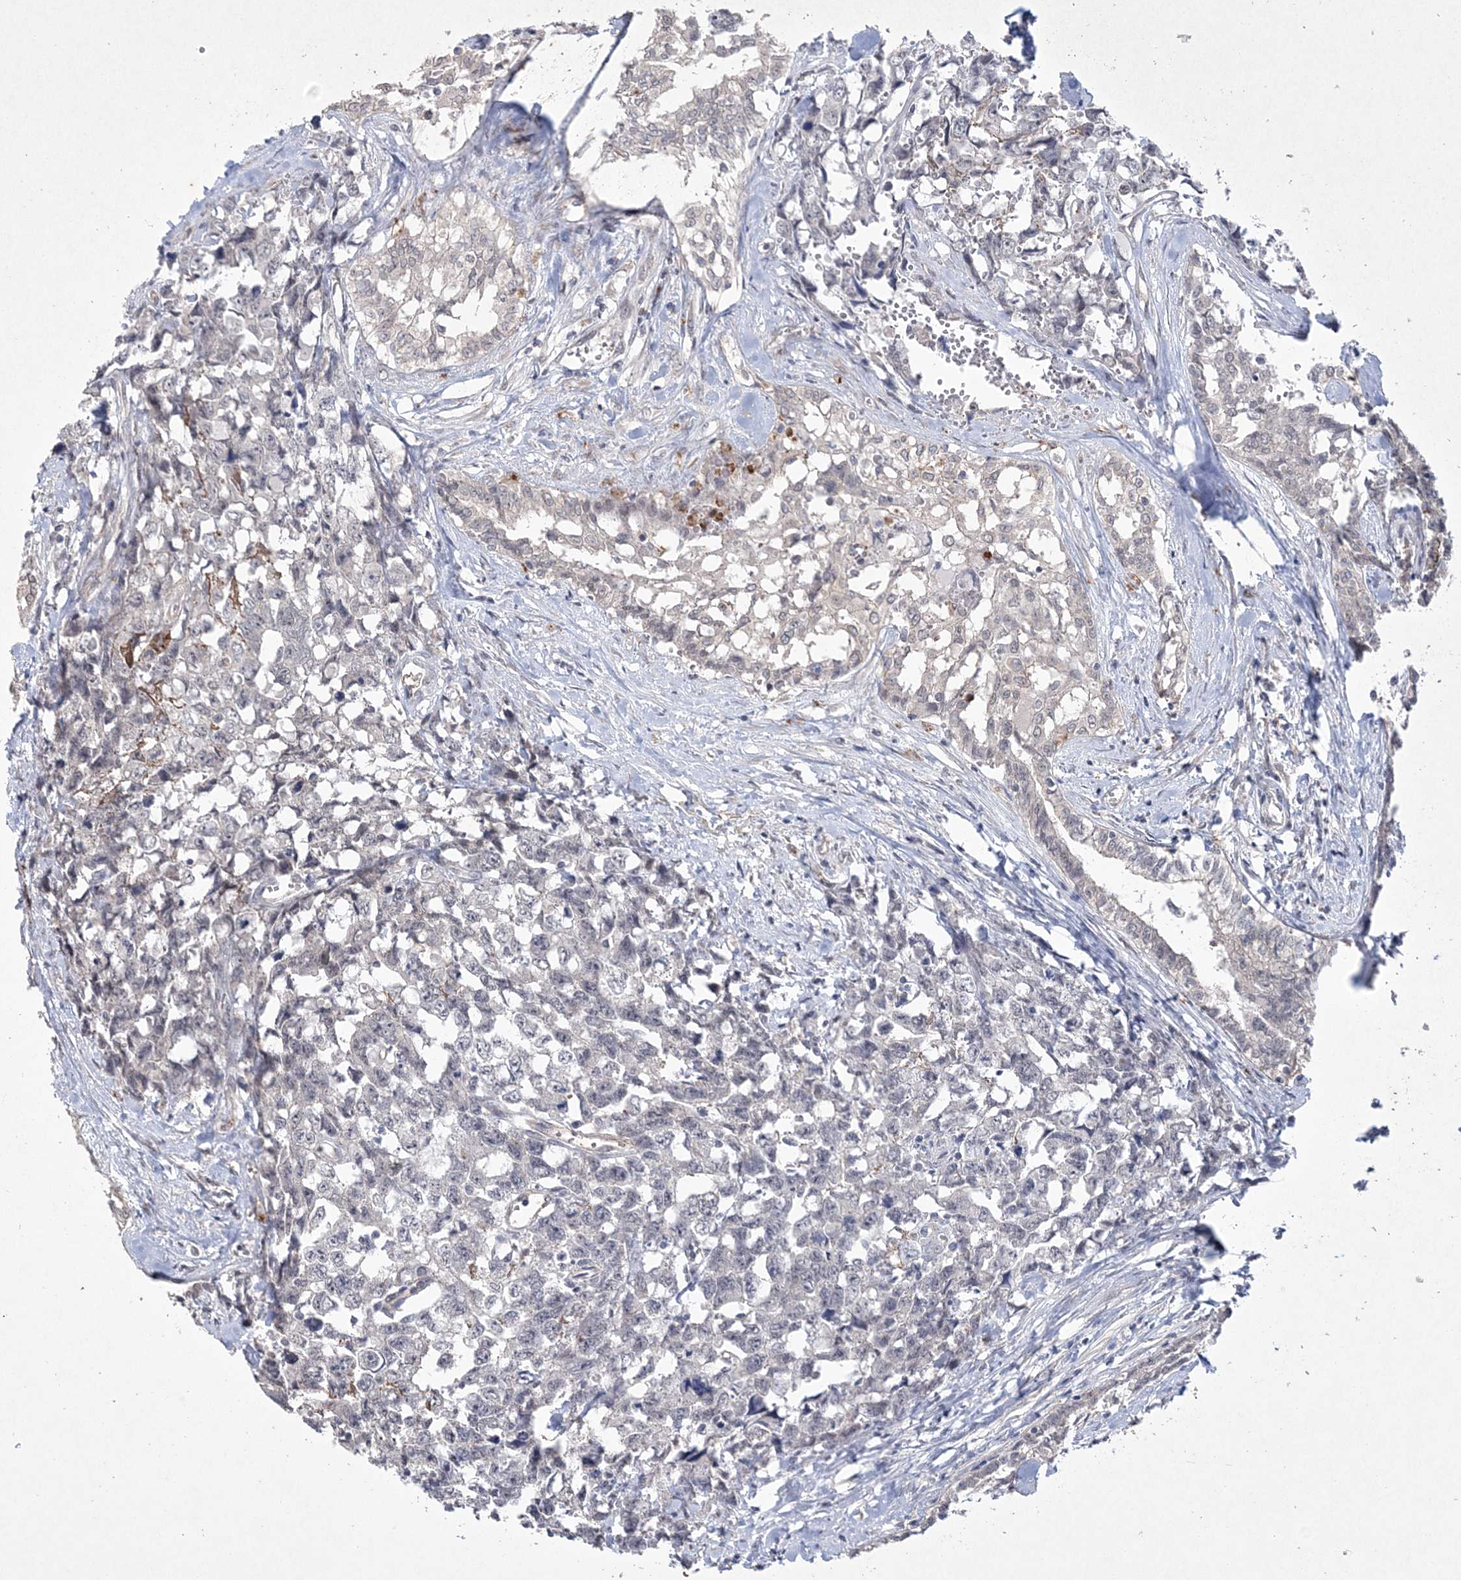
{"staining": {"intensity": "negative", "quantity": "none", "location": "none"}, "tissue": "testis cancer", "cell_type": "Tumor cells", "image_type": "cancer", "snomed": [{"axis": "morphology", "description": "Carcinoma, Embryonal, NOS"}, {"axis": "topography", "description": "Testis"}], "caption": "Immunohistochemistry (IHC) image of neoplastic tissue: testis cancer stained with DAB shows no significant protein staining in tumor cells.", "gene": "DPCD", "patient": {"sex": "male", "age": 31}}